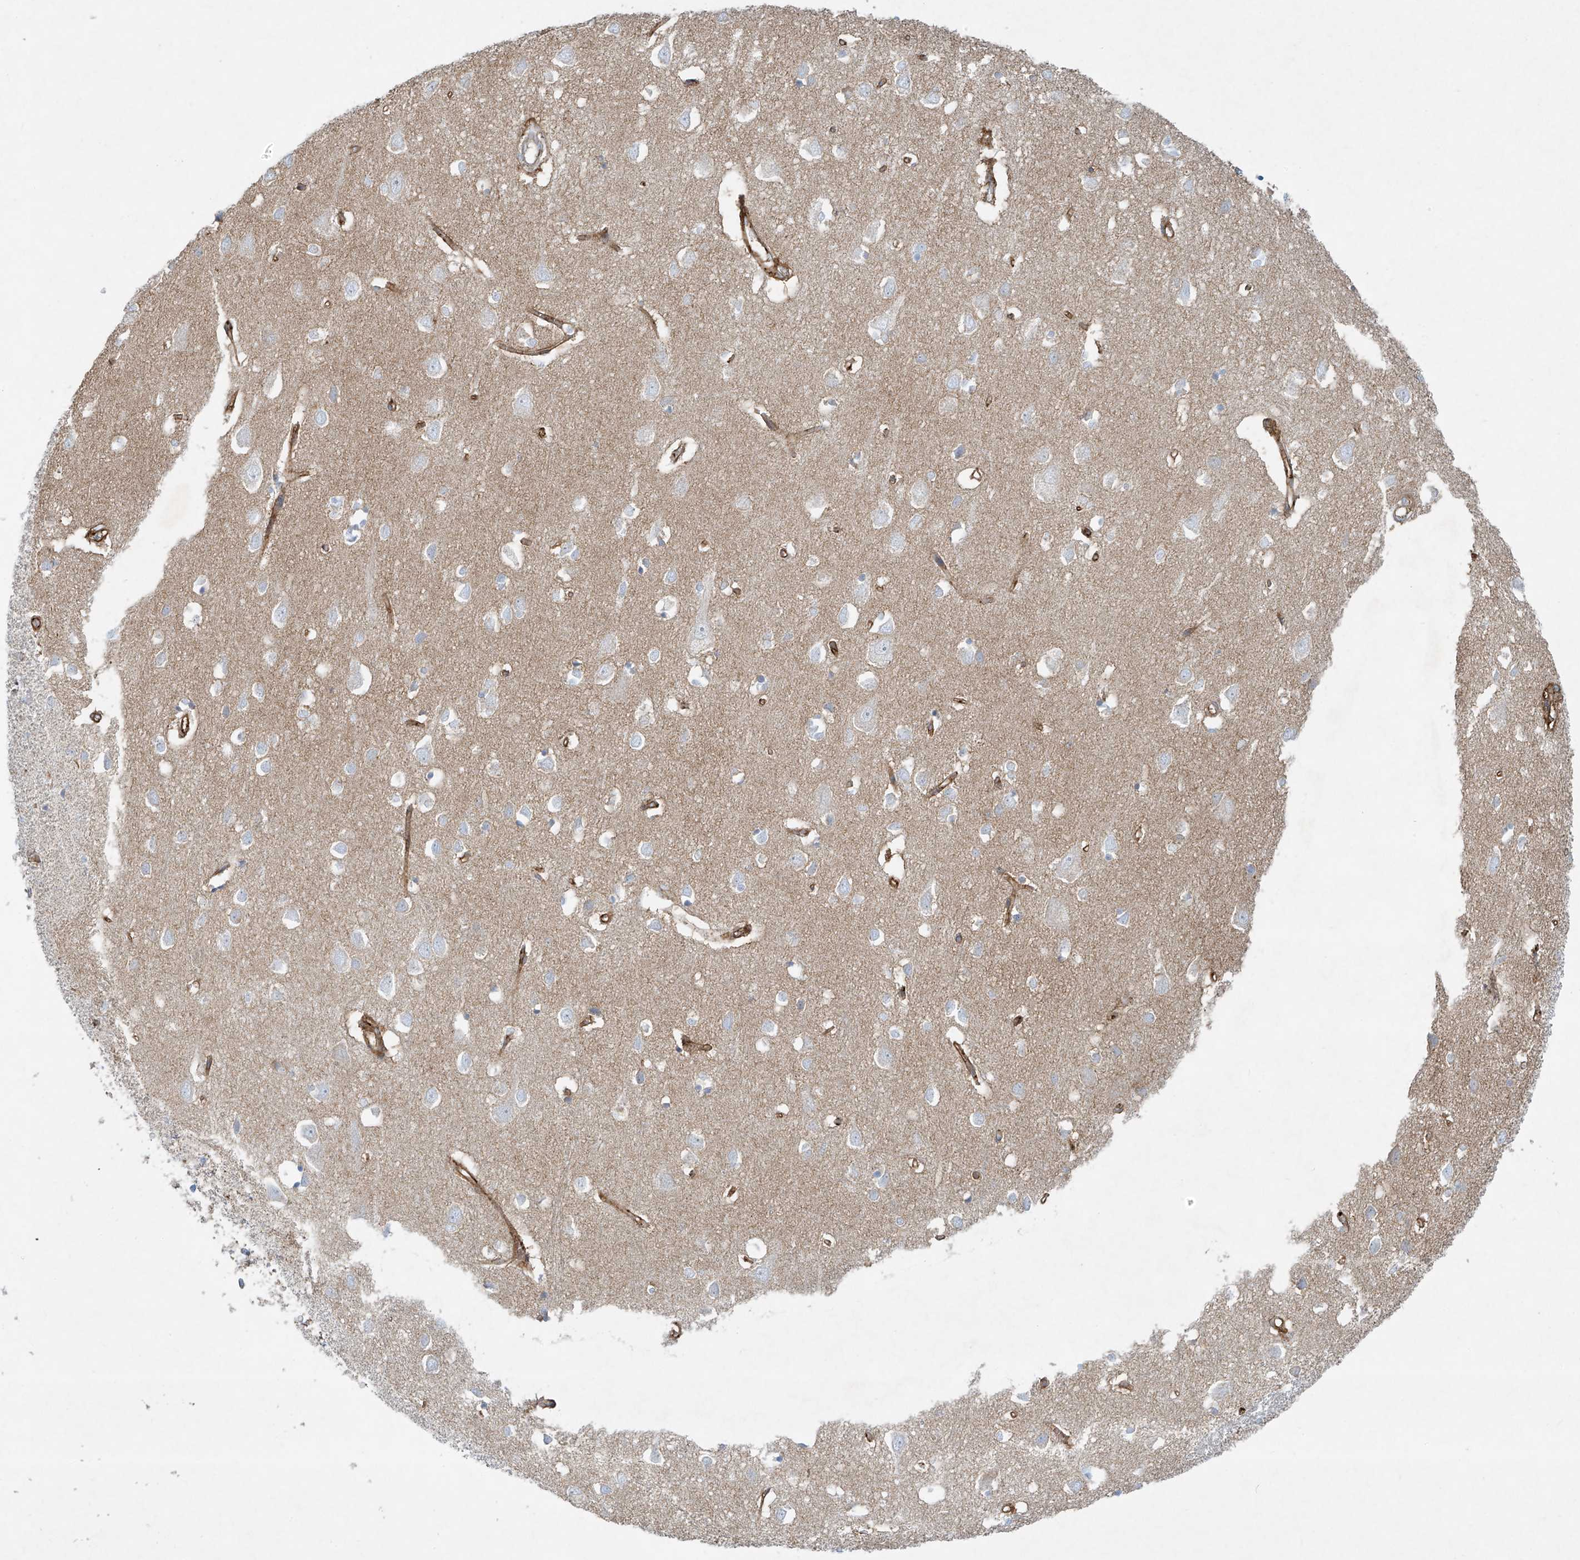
{"staining": {"intensity": "moderate", "quantity": ">75%", "location": "cytoplasmic/membranous"}, "tissue": "cerebral cortex", "cell_type": "Endothelial cells", "image_type": "normal", "snomed": [{"axis": "morphology", "description": "Normal tissue, NOS"}, {"axis": "topography", "description": "Cerebral cortex"}], "caption": "An IHC image of unremarkable tissue is shown. Protein staining in brown shows moderate cytoplasmic/membranous positivity in cerebral cortex within endothelial cells.", "gene": "VAMP5", "patient": {"sex": "female", "age": 64}}